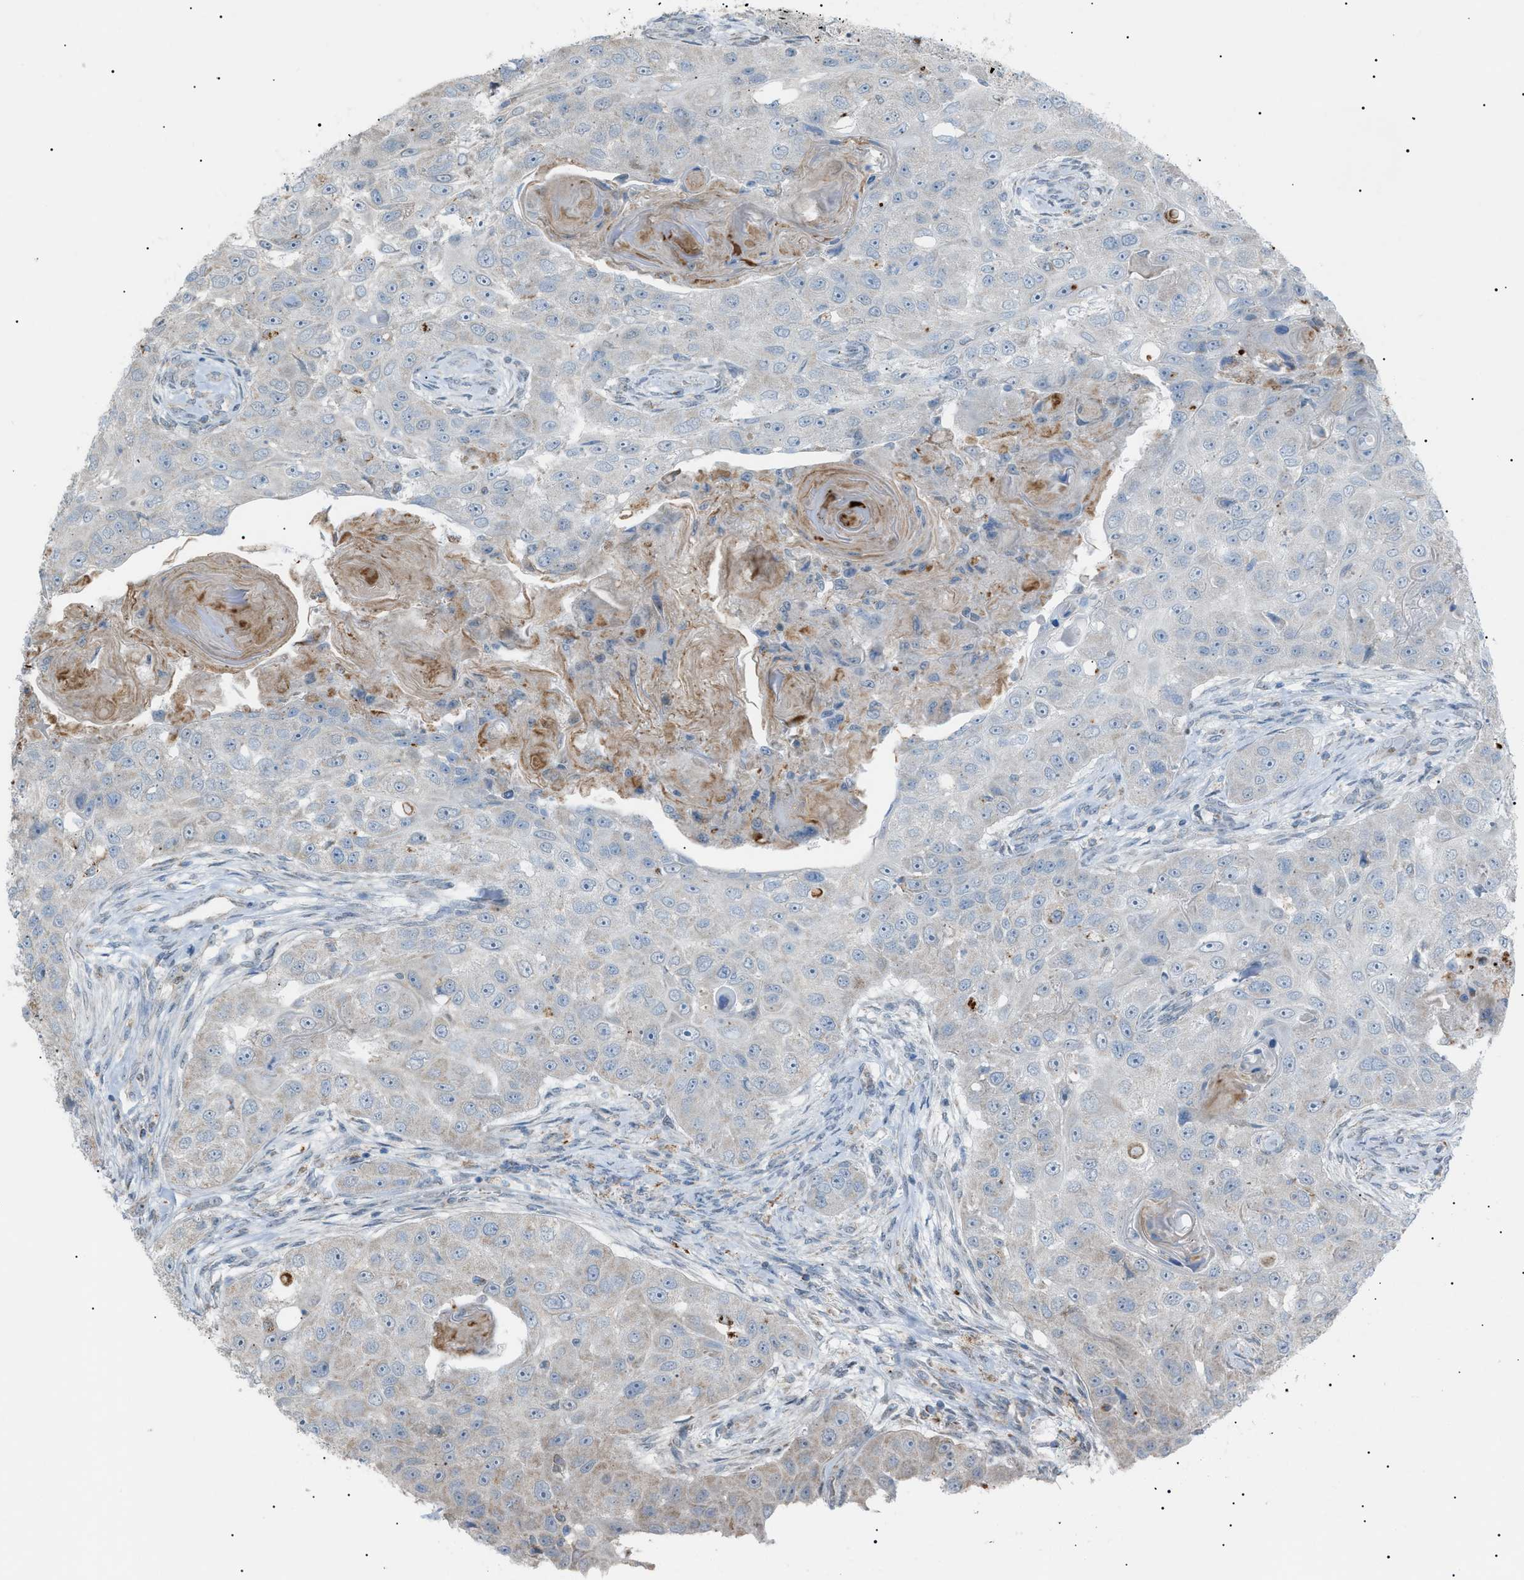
{"staining": {"intensity": "negative", "quantity": "none", "location": "none"}, "tissue": "head and neck cancer", "cell_type": "Tumor cells", "image_type": "cancer", "snomed": [{"axis": "morphology", "description": "Normal tissue, NOS"}, {"axis": "morphology", "description": "Squamous cell carcinoma, NOS"}, {"axis": "topography", "description": "Skeletal muscle"}, {"axis": "topography", "description": "Head-Neck"}], "caption": "Head and neck cancer was stained to show a protein in brown. There is no significant expression in tumor cells. Nuclei are stained in blue.", "gene": "ZNF516", "patient": {"sex": "male", "age": 51}}